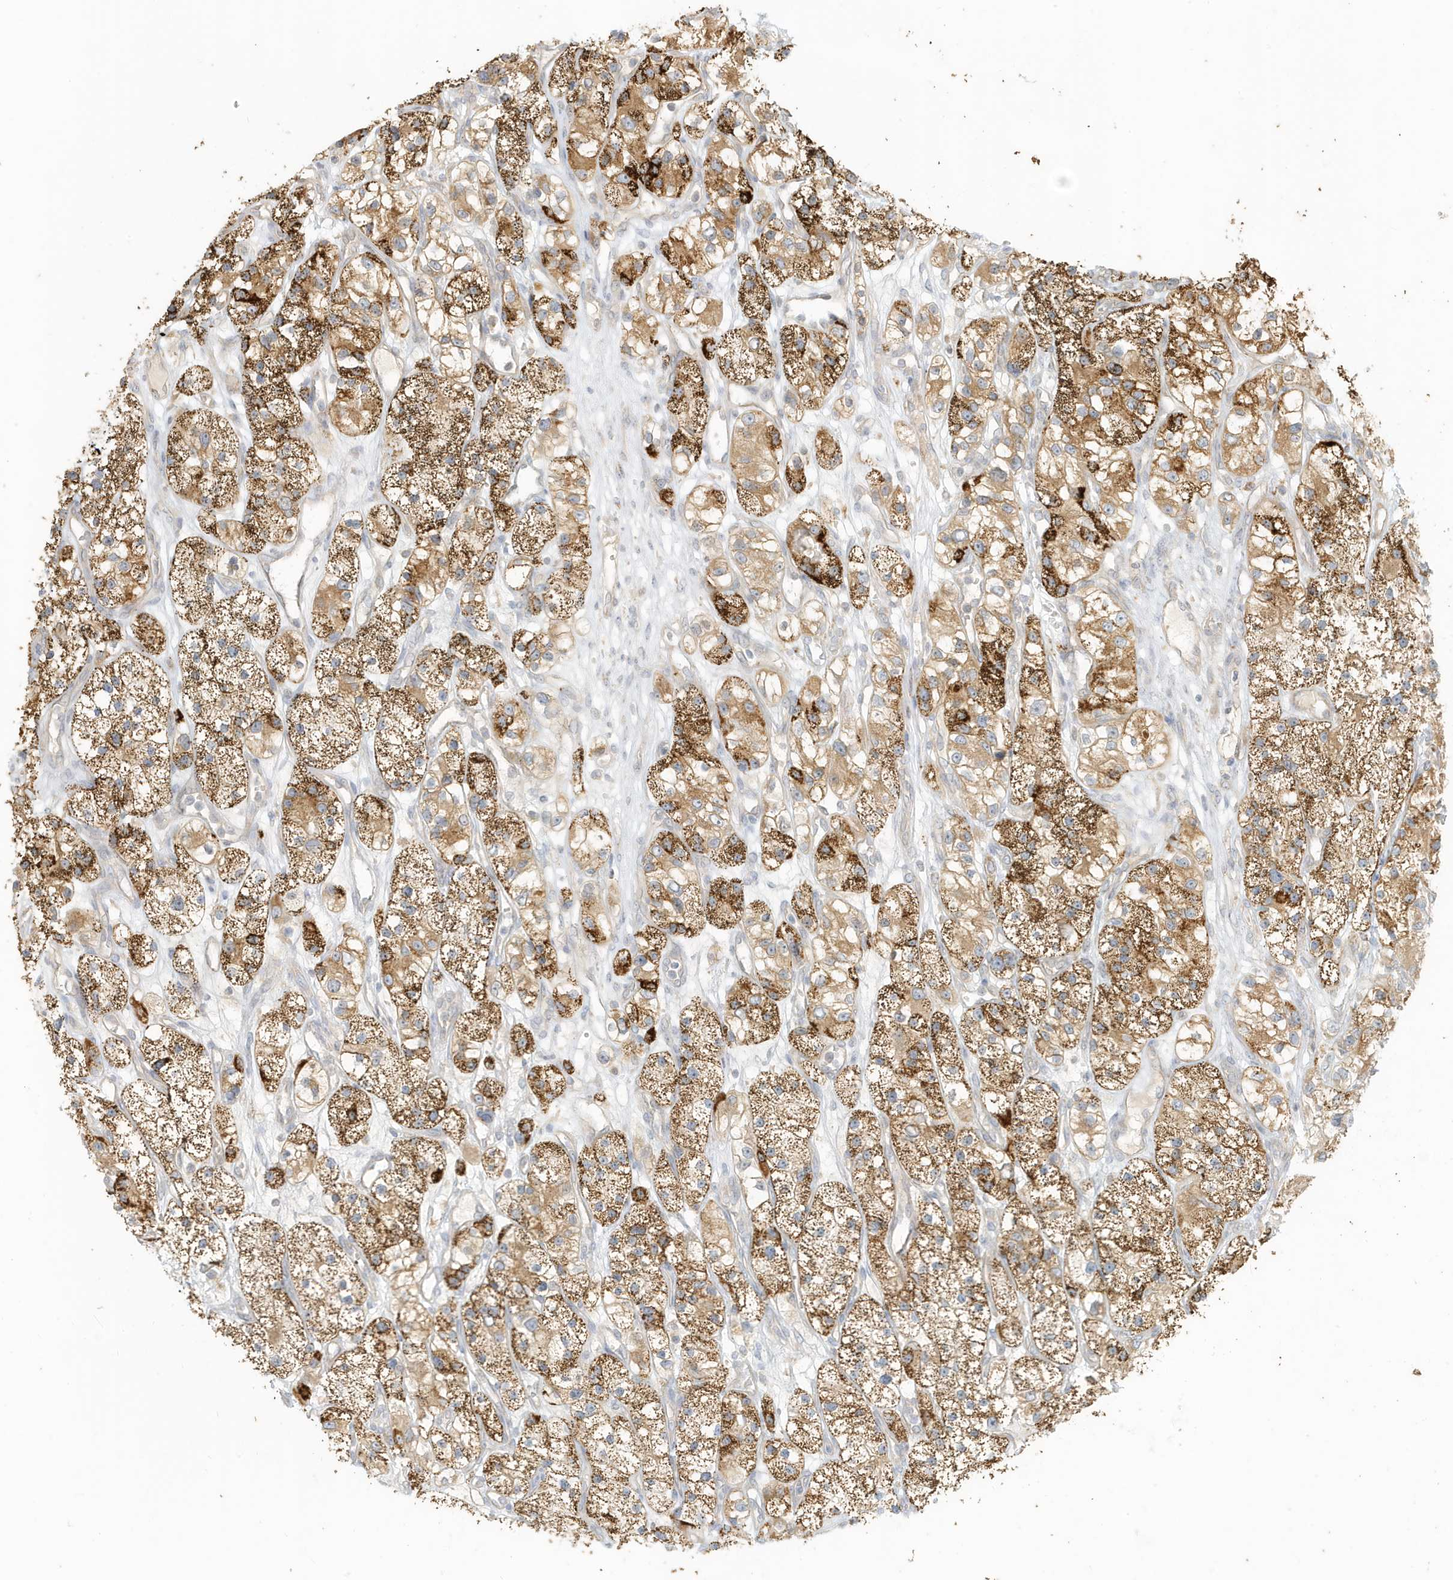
{"staining": {"intensity": "moderate", "quantity": ">75%", "location": "cytoplasmic/membranous"}, "tissue": "renal cancer", "cell_type": "Tumor cells", "image_type": "cancer", "snomed": [{"axis": "morphology", "description": "Adenocarcinoma, NOS"}, {"axis": "topography", "description": "Kidney"}], "caption": "Protein staining reveals moderate cytoplasmic/membranous positivity in about >75% of tumor cells in renal cancer (adenocarcinoma).", "gene": "MCOLN1", "patient": {"sex": "female", "age": 57}}